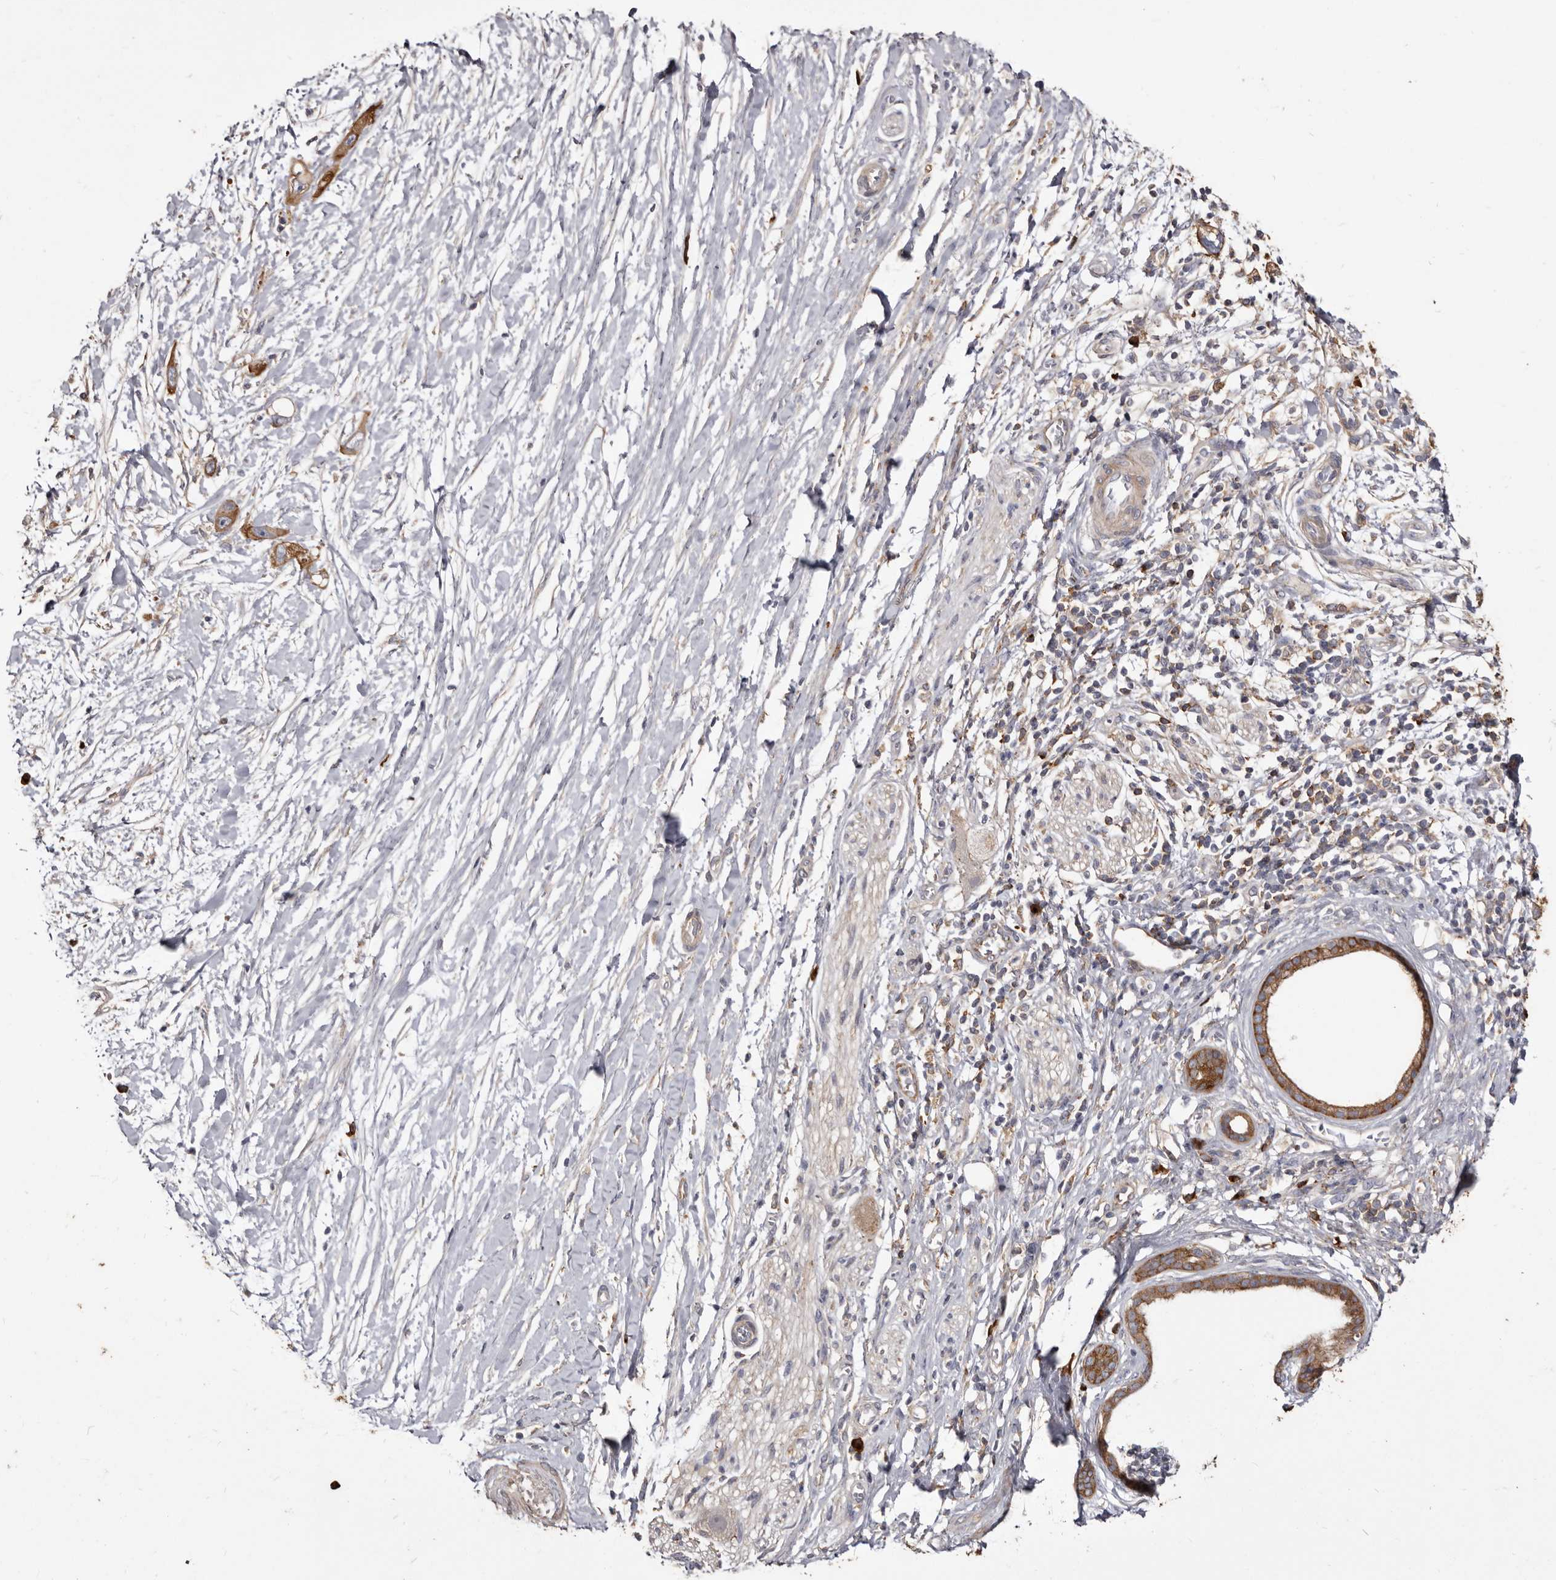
{"staining": {"intensity": "moderate", "quantity": ">75%", "location": "cytoplasmic/membranous"}, "tissue": "pancreatic cancer", "cell_type": "Tumor cells", "image_type": "cancer", "snomed": [{"axis": "morphology", "description": "Adenocarcinoma, NOS"}, {"axis": "topography", "description": "Pancreas"}], "caption": "Human adenocarcinoma (pancreatic) stained with a protein marker demonstrates moderate staining in tumor cells.", "gene": "TPD52", "patient": {"sex": "female", "age": 72}}